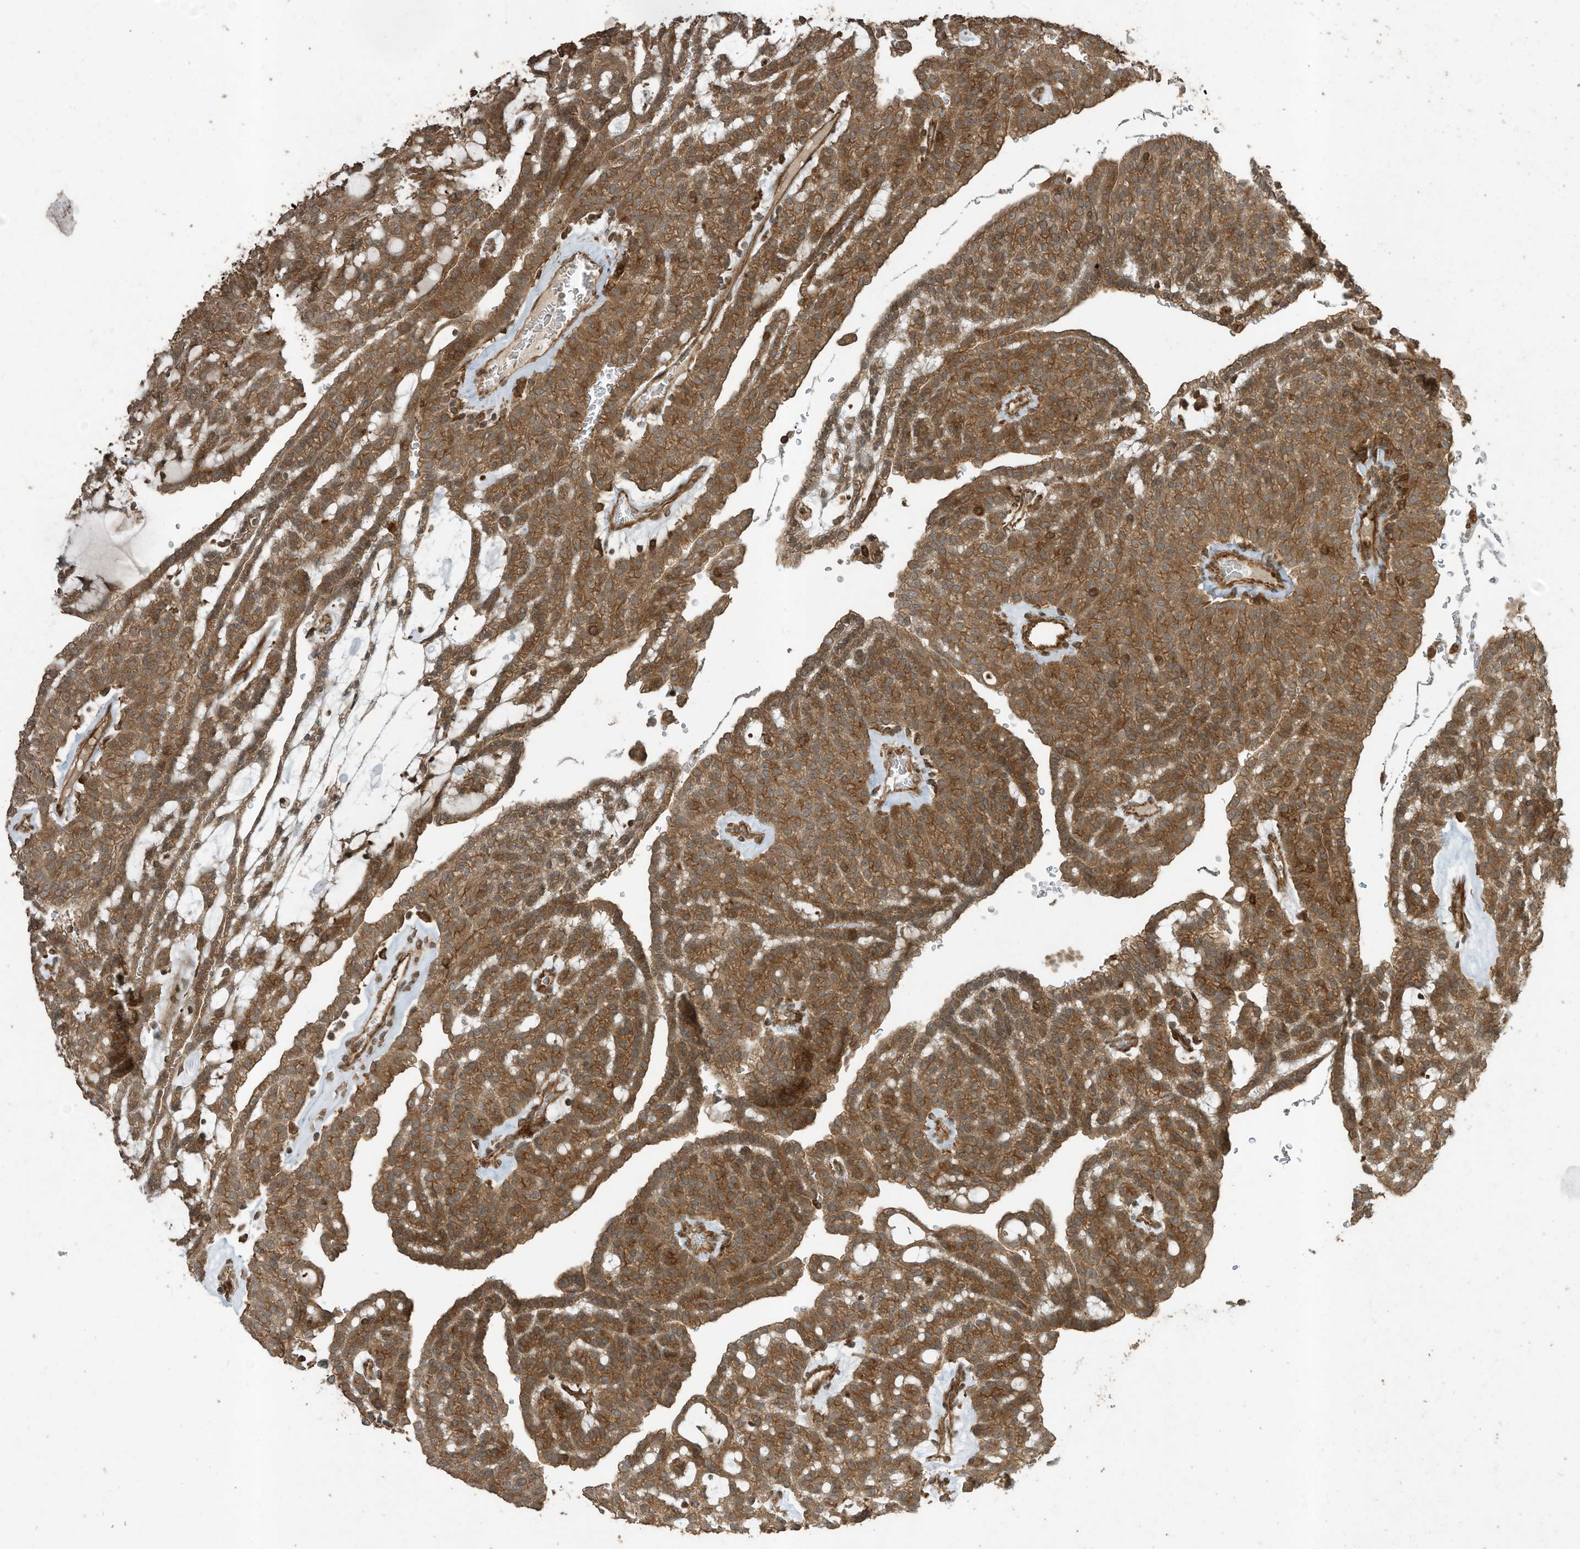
{"staining": {"intensity": "moderate", "quantity": ">75%", "location": "cytoplasmic/membranous"}, "tissue": "renal cancer", "cell_type": "Tumor cells", "image_type": "cancer", "snomed": [{"axis": "morphology", "description": "Adenocarcinoma, NOS"}, {"axis": "topography", "description": "Kidney"}], "caption": "This is a histology image of IHC staining of renal cancer (adenocarcinoma), which shows moderate positivity in the cytoplasmic/membranous of tumor cells.", "gene": "ZNF653", "patient": {"sex": "male", "age": 63}}